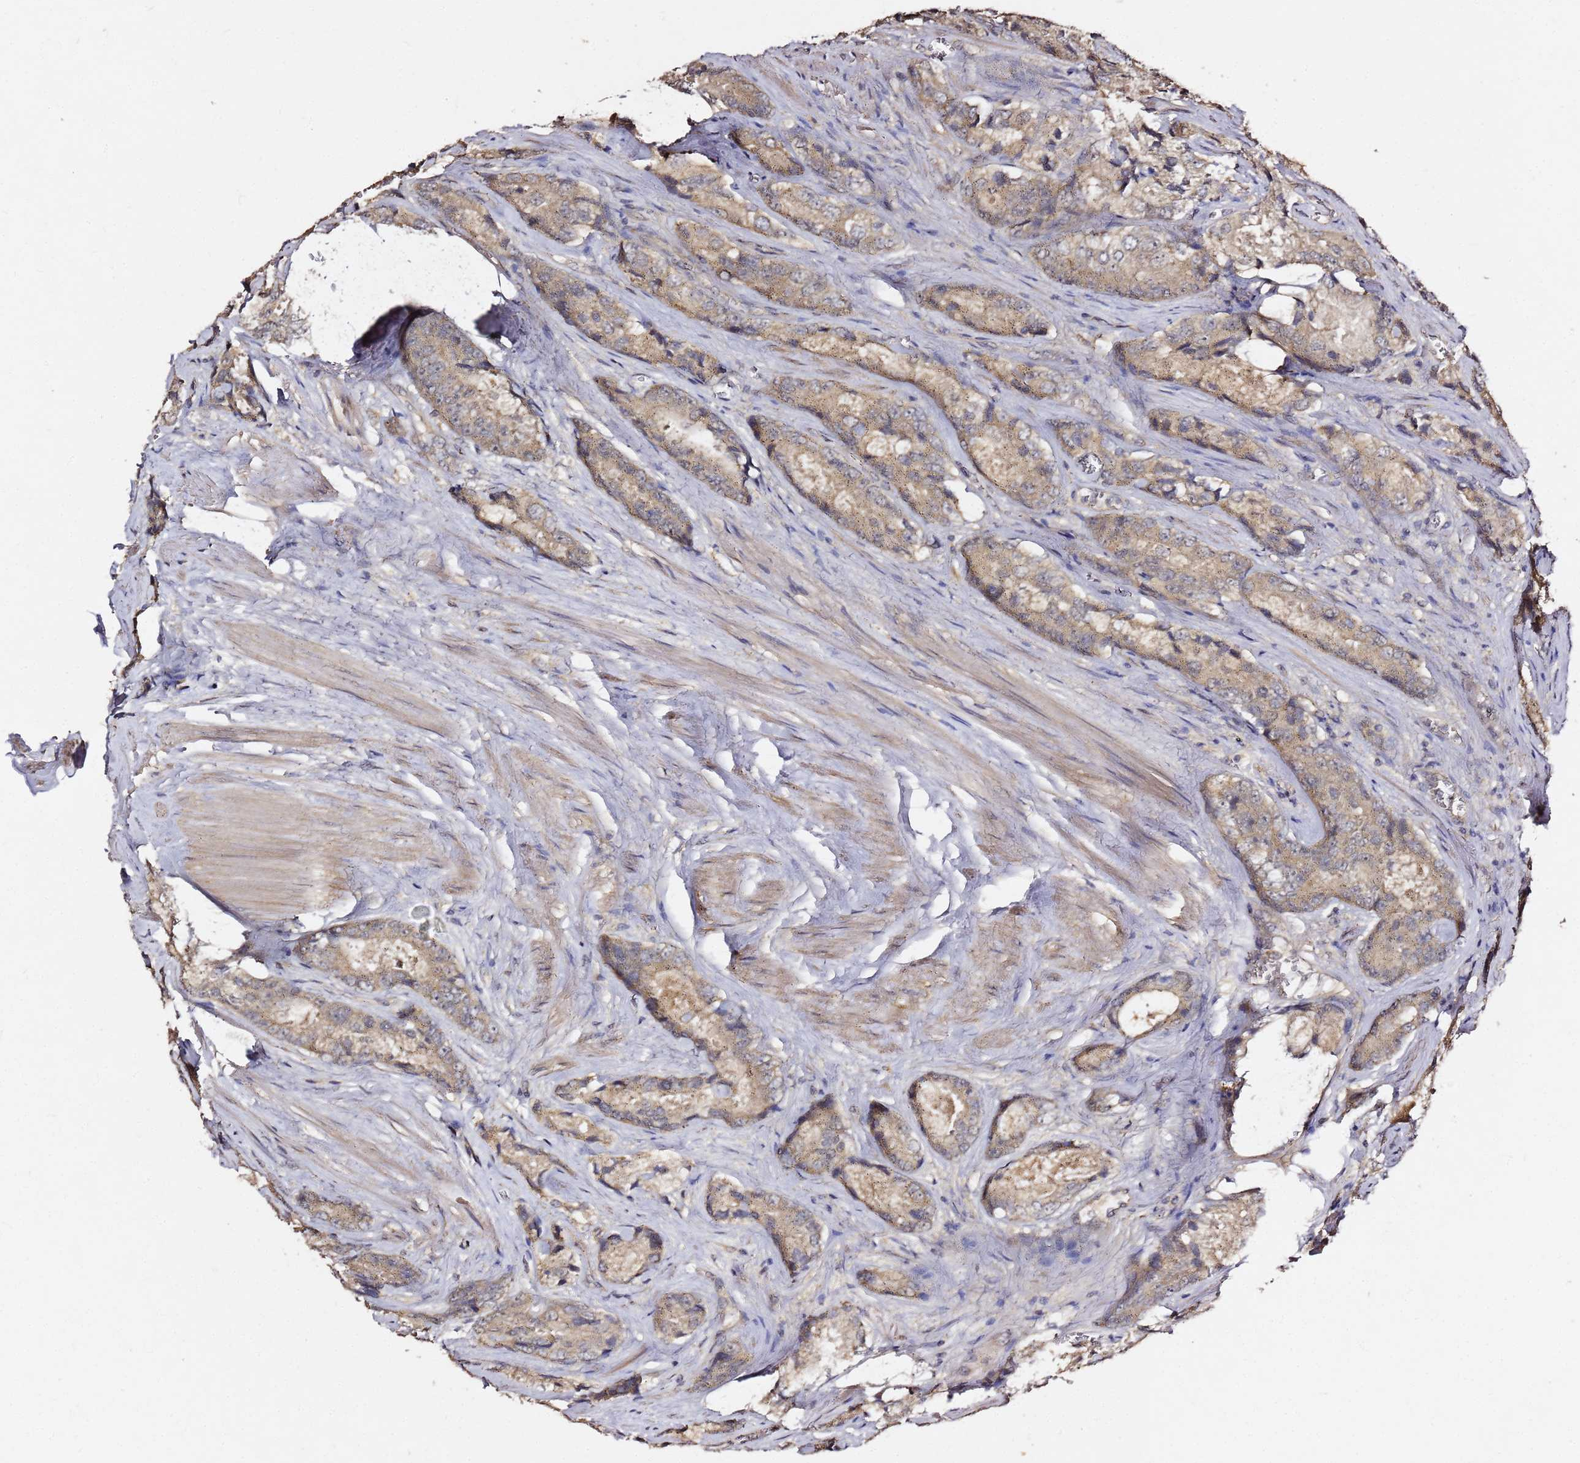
{"staining": {"intensity": "weak", "quantity": ">75%", "location": "cytoplasmic/membranous"}, "tissue": "prostate cancer", "cell_type": "Tumor cells", "image_type": "cancer", "snomed": [{"axis": "morphology", "description": "Adenocarcinoma, Low grade"}, {"axis": "topography", "description": "Prostate"}], "caption": "IHC histopathology image of prostate cancer stained for a protein (brown), which displays low levels of weak cytoplasmic/membranous expression in approximately >75% of tumor cells.", "gene": "C6orf136", "patient": {"sex": "male", "age": 68}}